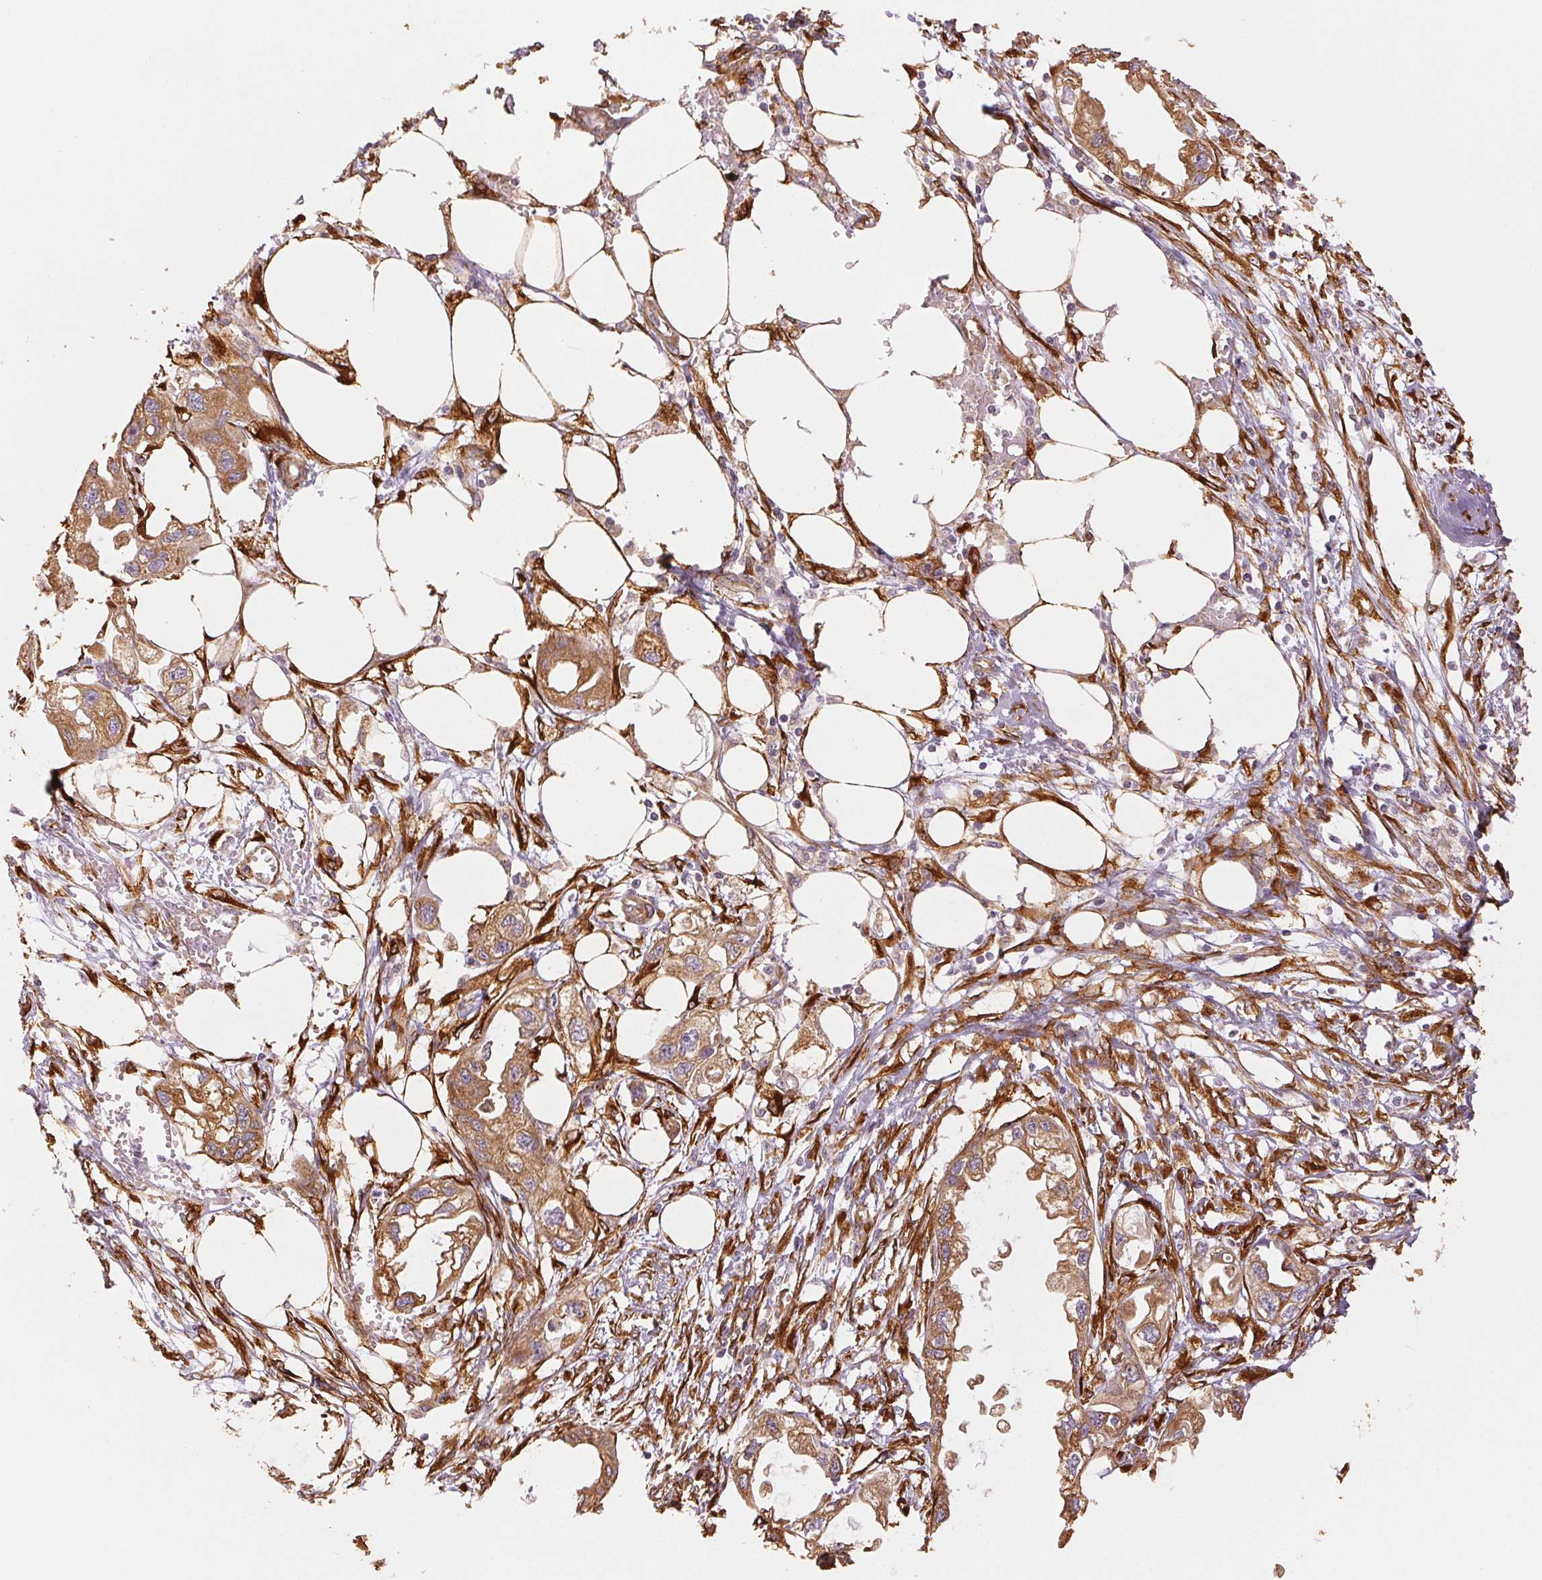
{"staining": {"intensity": "moderate", "quantity": ">75%", "location": "cytoplasmic/membranous"}, "tissue": "endometrial cancer", "cell_type": "Tumor cells", "image_type": "cancer", "snomed": [{"axis": "morphology", "description": "Adenocarcinoma, NOS"}, {"axis": "morphology", "description": "Adenocarcinoma, metastatic, NOS"}, {"axis": "topography", "description": "Adipose tissue"}, {"axis": "topography", "description": "Endometrium"}], "caption": "The immunohistochemical stain shows moderate cytoplasmic/membranous positivity in tumor cells of endometrial cancer (metastatic adenocarcinoma) tissue.", "gene": "RCN3", "patient": {"sex": "female", "age": 67}}